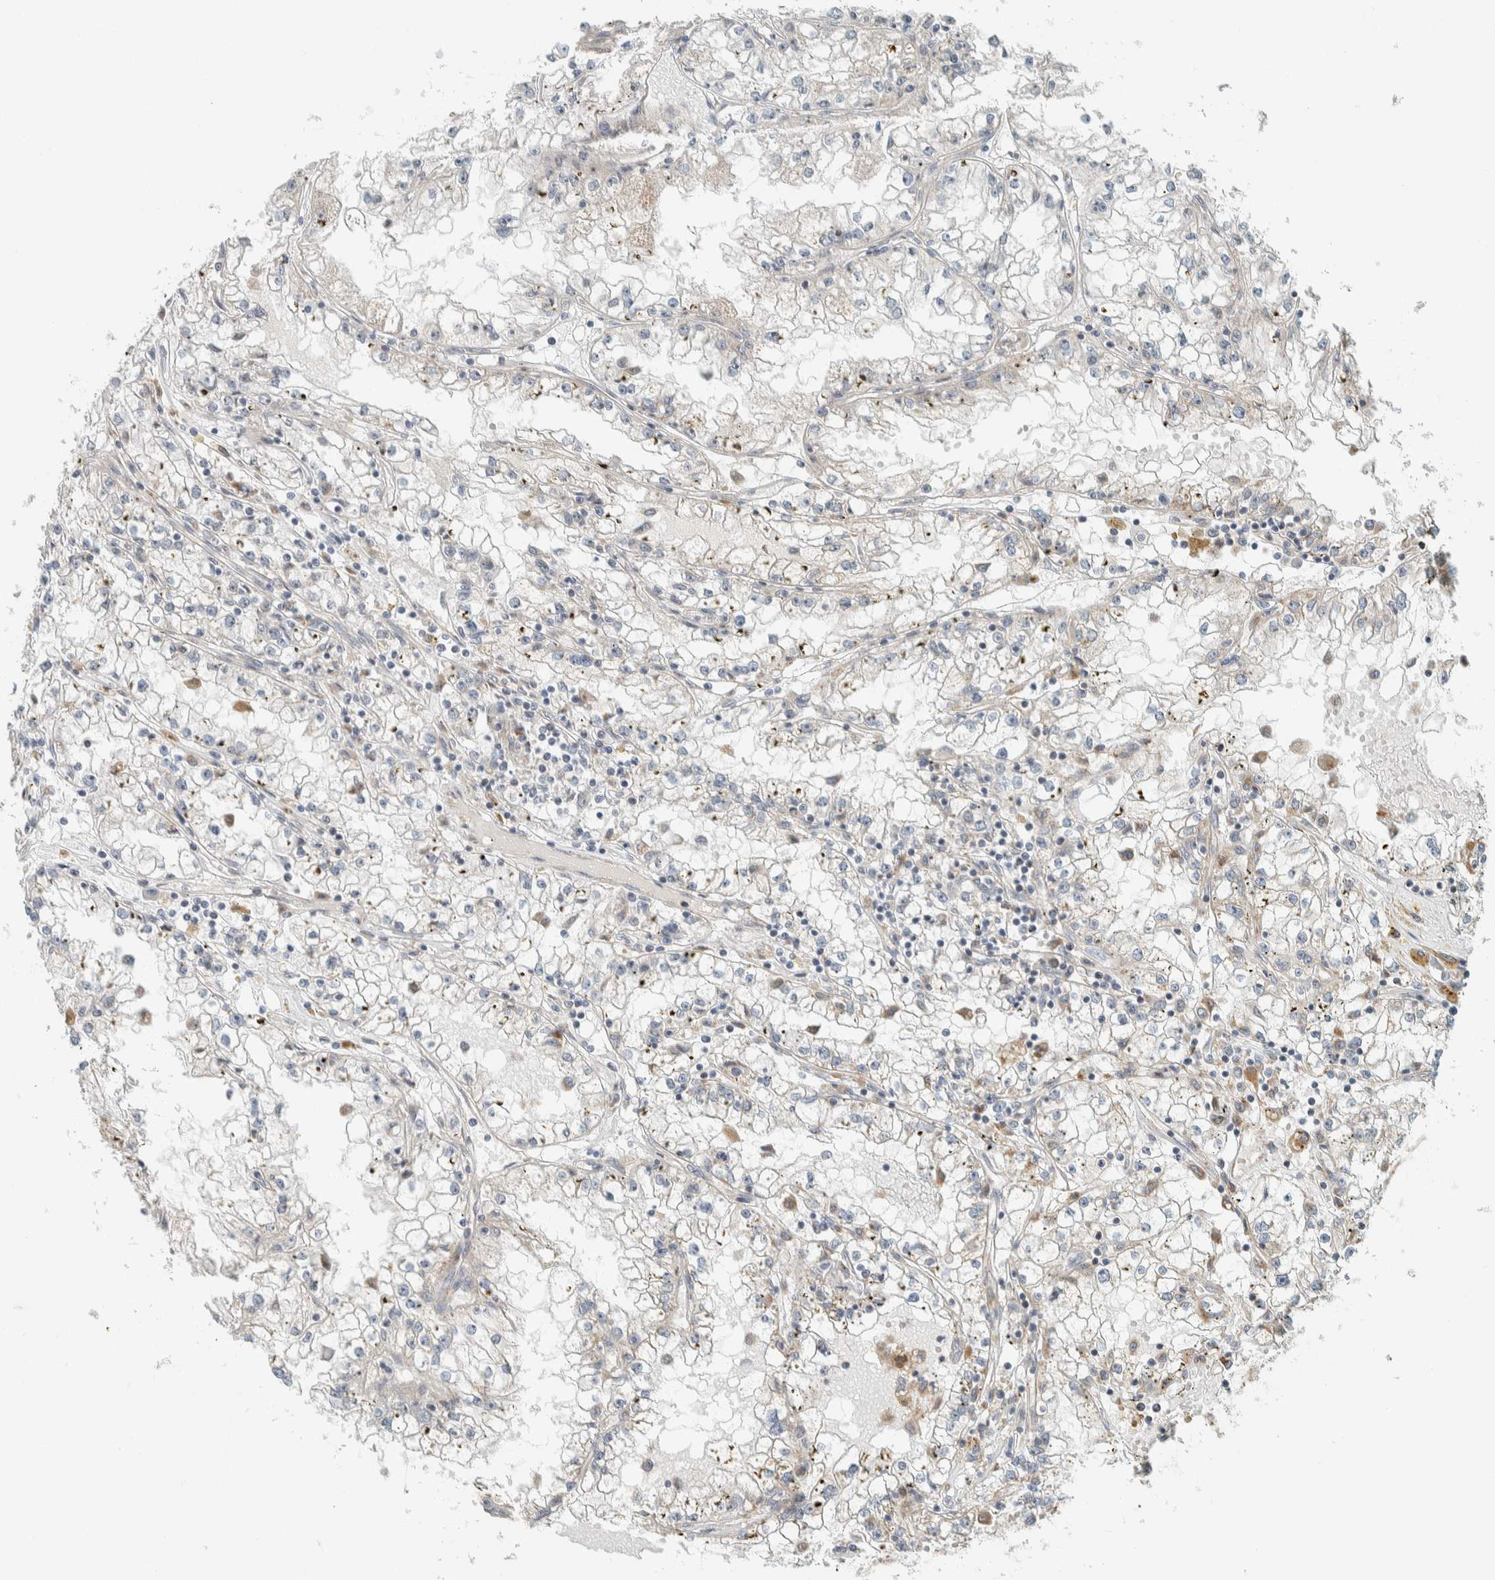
{"staining": {"intensity": "negative", "quantity": "none", "location": "none"}, "tissue": "renal cancer", "cell_type": "Tumor cells", "image_type": "cancer", "snomed": [{"axis": "morphology", "description": "Adenocarcinoma, NOS"}, {"axis": "topography", "description": "Kidney"}], "caption": "Tumor cells show no significant protein staining in adenocarcinoma (renal).", "gene": "SLFN12L", "patient": {"sex": "male", "age": 56}}